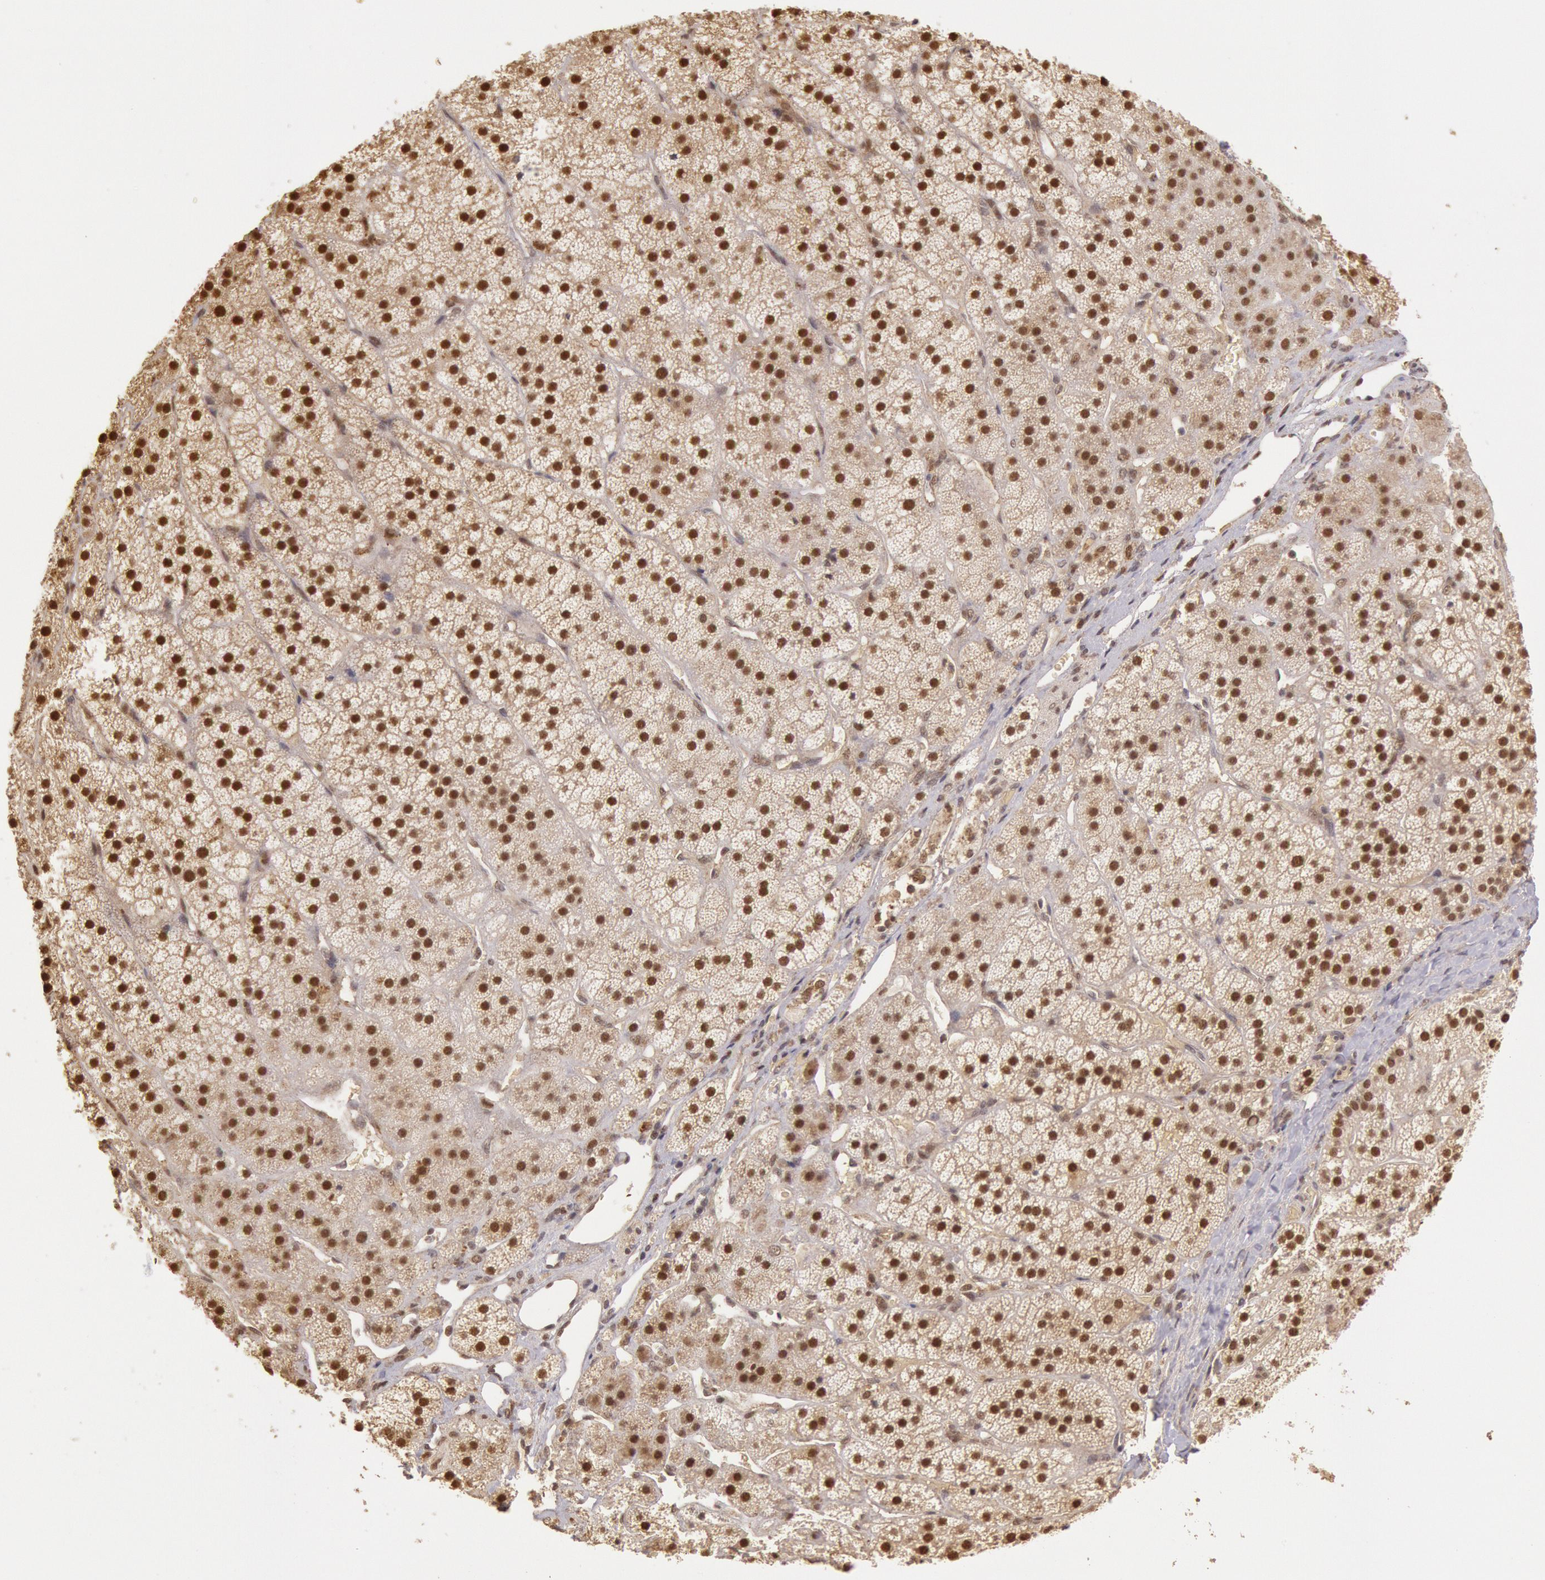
{"staining": {"intensity": "moderate", "quantity": ">75%", "location": "nuclear"}, "tissue": "adrenal gland", "cell_type": "Glandular cells", "image_type": "normal", "snomed": [{"axis": "morphology", "description": "Normal tissue, NOS"}, {"axis": "topography", "description": "Adrenal gland"}], "caption": "Immunohistochemistry (IHC) (DAB) staining of unremarkable human adrenal gland displays moderate nuclear protein positivity in approximately >75% of glandular cells.", "gene": "LIG4", "patient": {"sex": "female", "age": 44}}